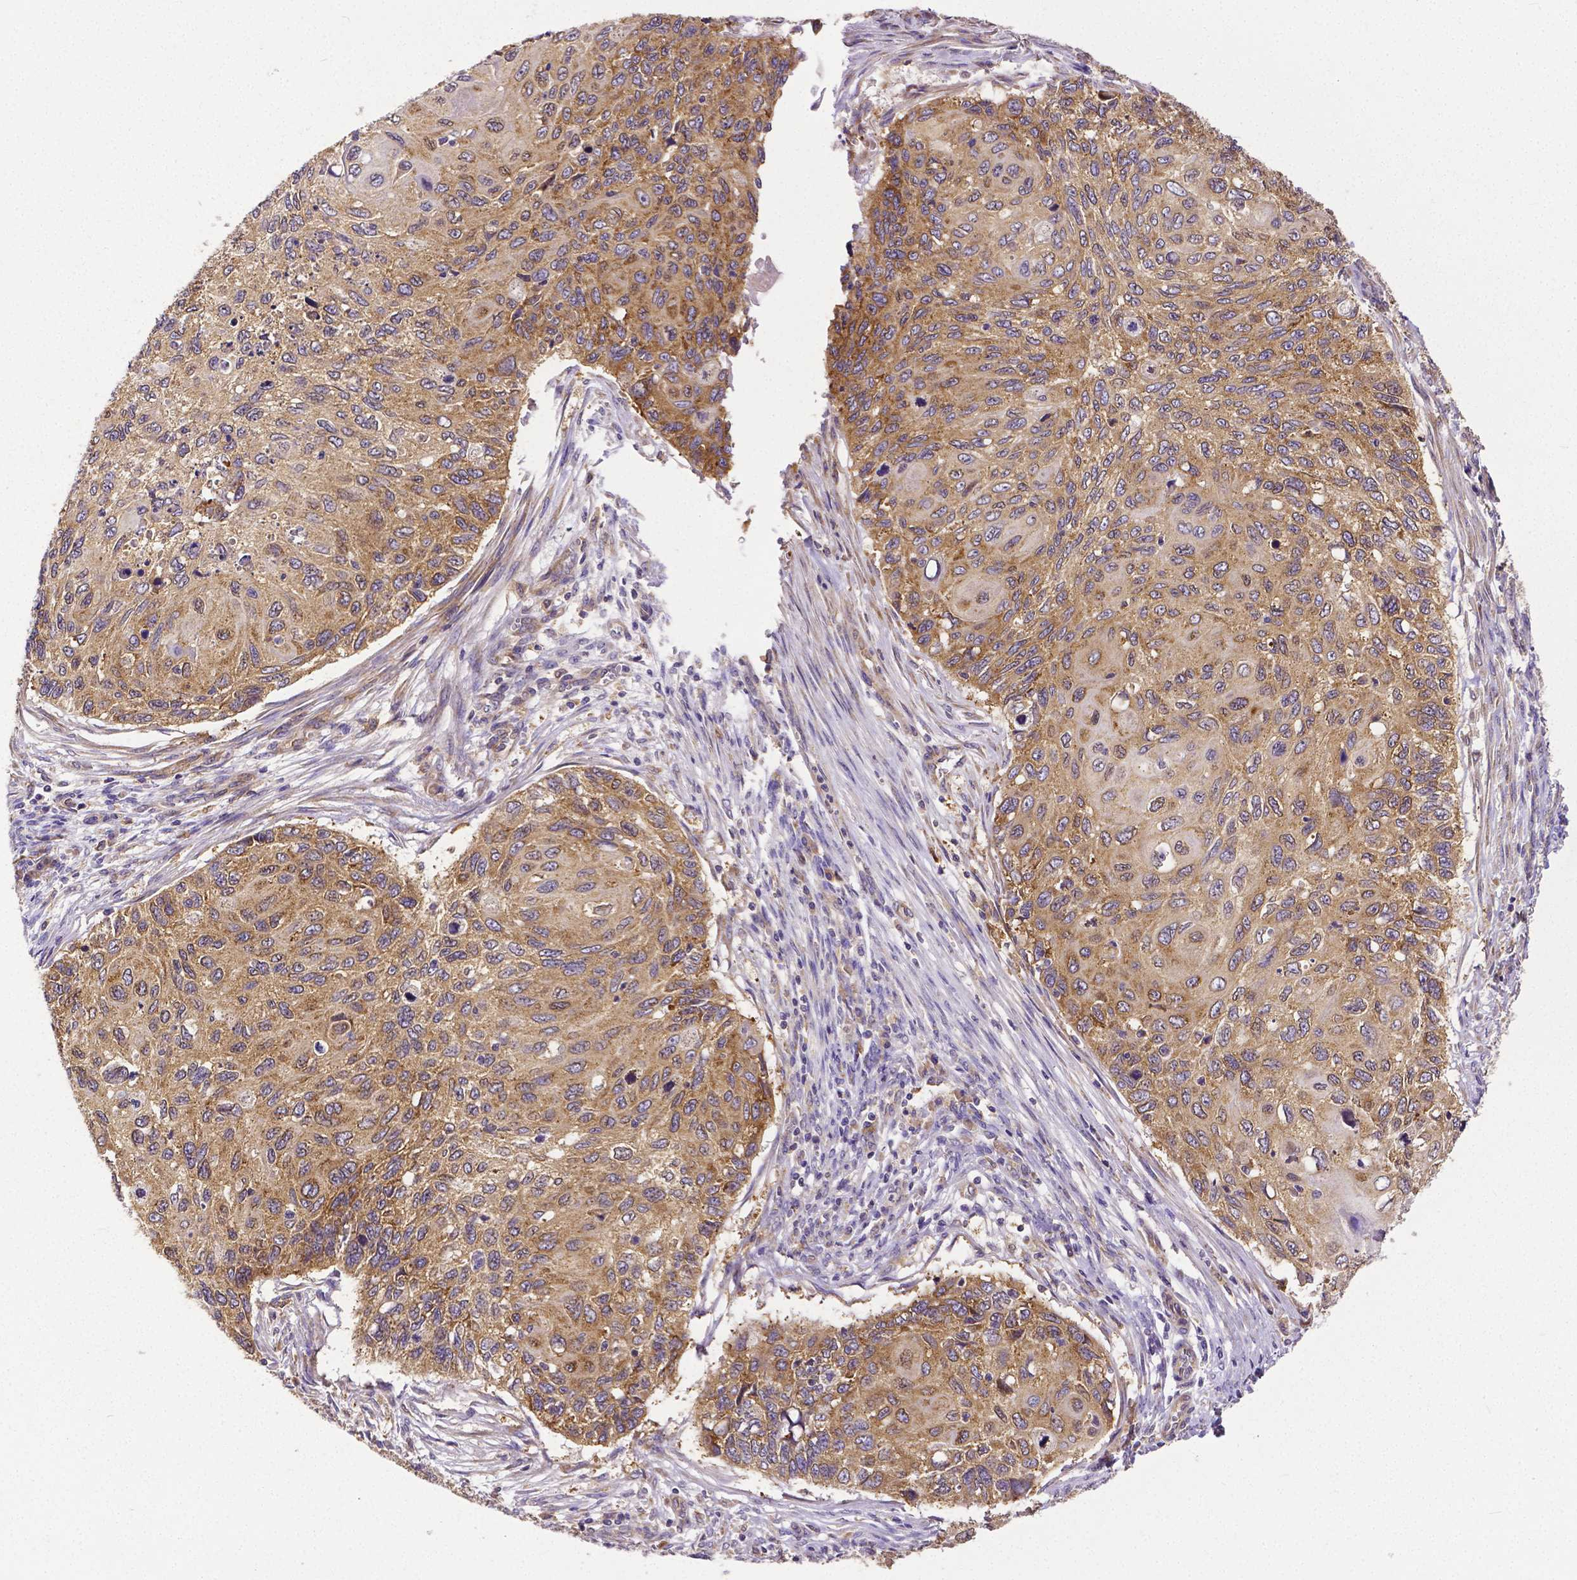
{"staining": {"intensity": "moderate", "quantity": ">75%", "location": "cytoplasmic/membranous"}, "tissue": "cervical cancer", "cell_type": "Tumor cells", "image_type": "cancer", "snomed": [{"axis": "morphology", "description": "Squamous cell carcinoma, NOS"}, {"axis": "topography", "description": "Cervix"}], "caption": "IHC (DAB (3,3'-diaminobenzidine)) staining of human cervical squamous cell carcinoma displays moderate cytoplasmic/membranous protein positivity in approximately >75% of tumor cells. Immunohistochemistry (ihc) stains the protein in brown and the nuclei are stained blue.", "gene": "DICER1", "patient": {"sex": "female", "age": 70}}